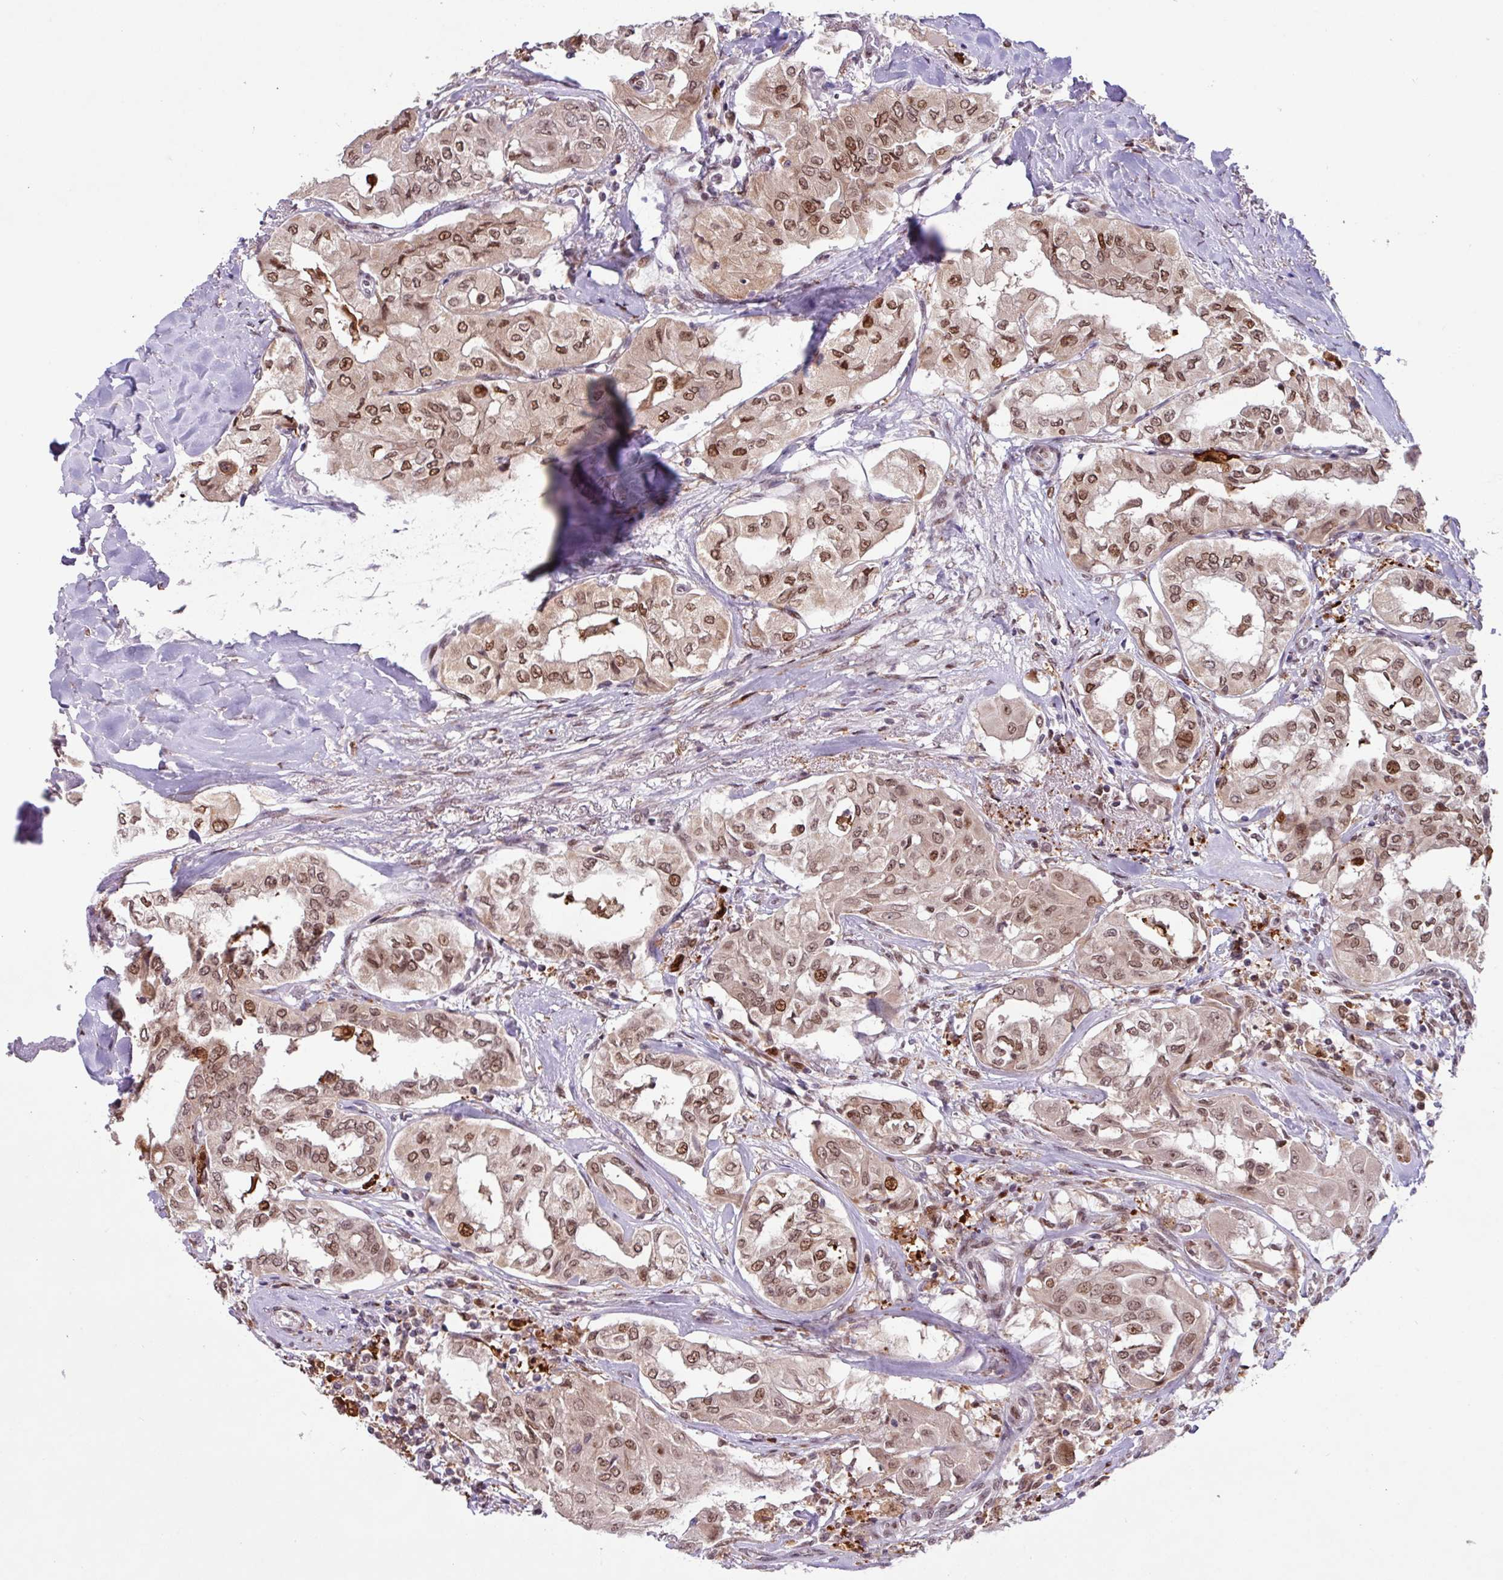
{"staining": {"intensity": "moderate", "quantity": ">75%", "location": "nuclear"}, "tissue": "thyroid cancer", "cell_type": "Tumor cells", "image_type": "cancer", "snomed": [{"axis": "morphology", "description": "Papillary adenocarcinoma, NOS"}, {"axis": "topography", "description": "Thyroid gland"}], "caption": "The photomicrograph demonstrates a brown stain indicating the presence of a protein in the nuclear of tumor cells in thyroid papillary adenocarcinoma.", "gene": "BRD3", "patient": {"sex": "female", "age": 59}}